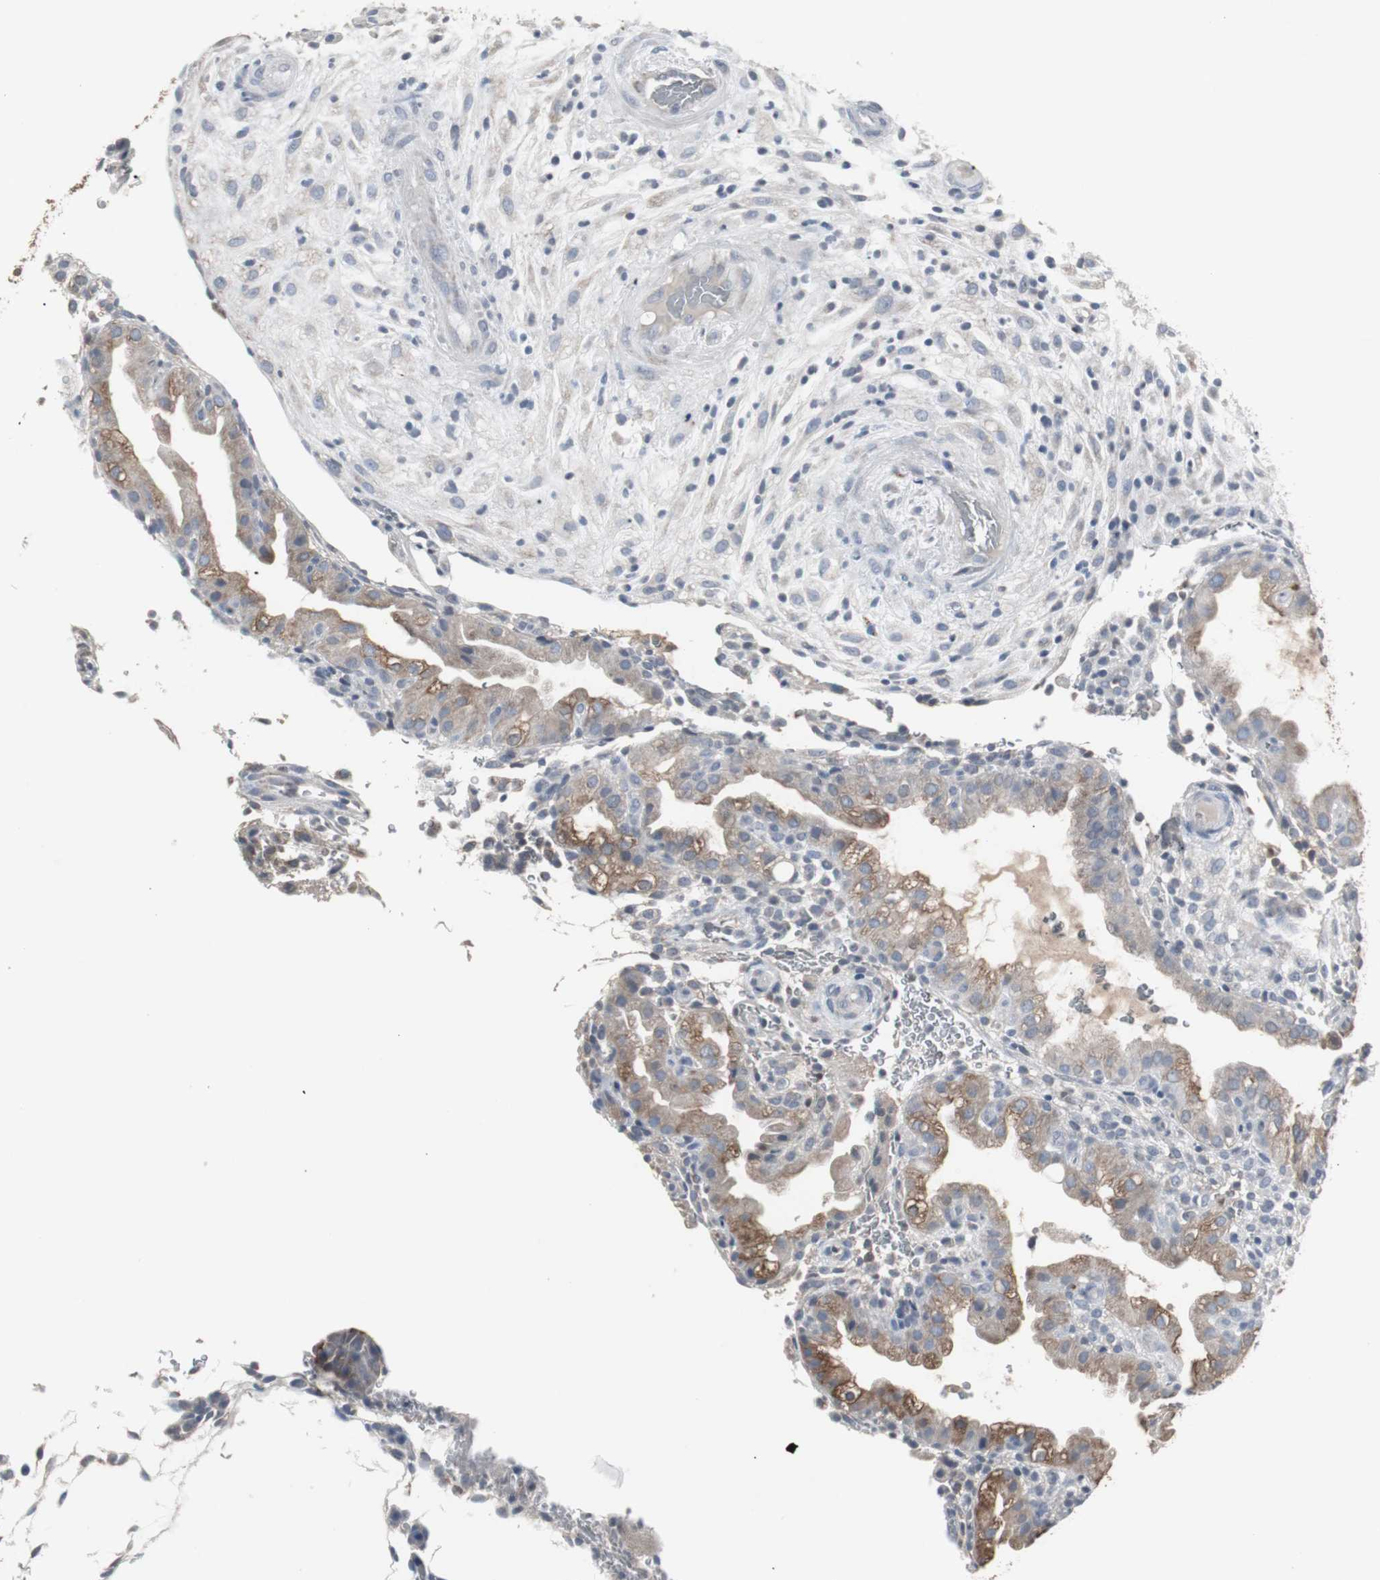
{"staining": {"intensity": "weak", "quantity": "25%-75%", "location": "cytoplasmic/membranous"}, "tissue": "placenta", "cell_type": "Decidual cells", "image_type": "normal", "snomed": [{"axis": "morphology", "description": "Normal tissue, NOS"}, {"axis": "topography", "description": "Placenta"}], "caption": "Unremarkable placenta was stained to show a protein in brown. There is low levels of weak cytoplasmic/membranous expression in about 25%-75% of decidual cells. (DAB (3,3'-diaminobenzidine) IHC with brightfield microscopy, high magnification).", "gene": "ACAA1", "patient": {"sex": "female", "age": 19}}